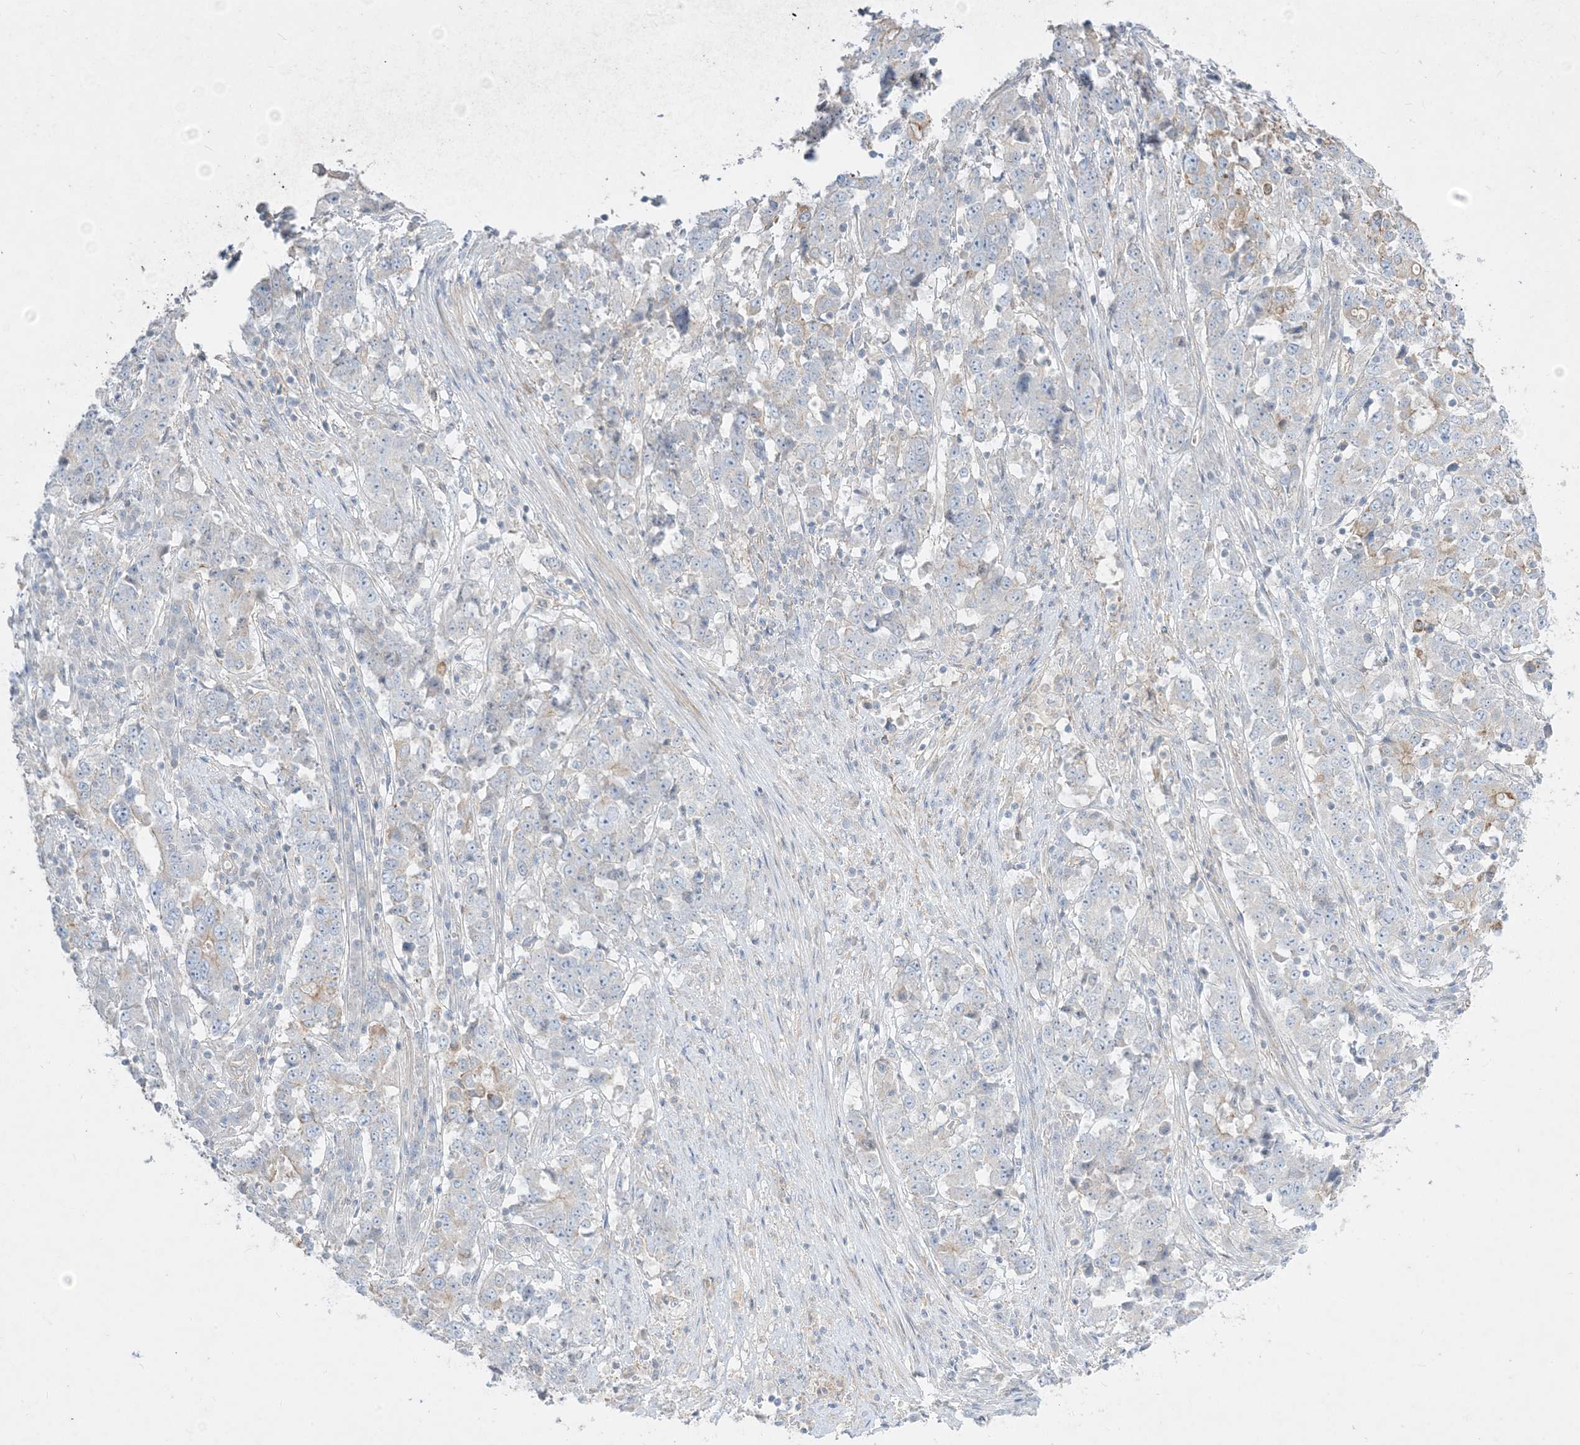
{"staining": {"intensity": "negative", "quantity": "none", "location": "none"}, "tissue": "stomach cancer", "cell_type": "Tumor cells", "image_type": "cancer", "snomed": [{"axis": "morphology", "description": "Adenocarcinoma, NOS"}, {"axis": "topography", "description": "Stomach"}], "caption": "Tumor cells show no significant protein staining in stomach adenocarcinoma.", "gene": "ARHGEF9", "patient": {"sex": "male", "age": 59}}